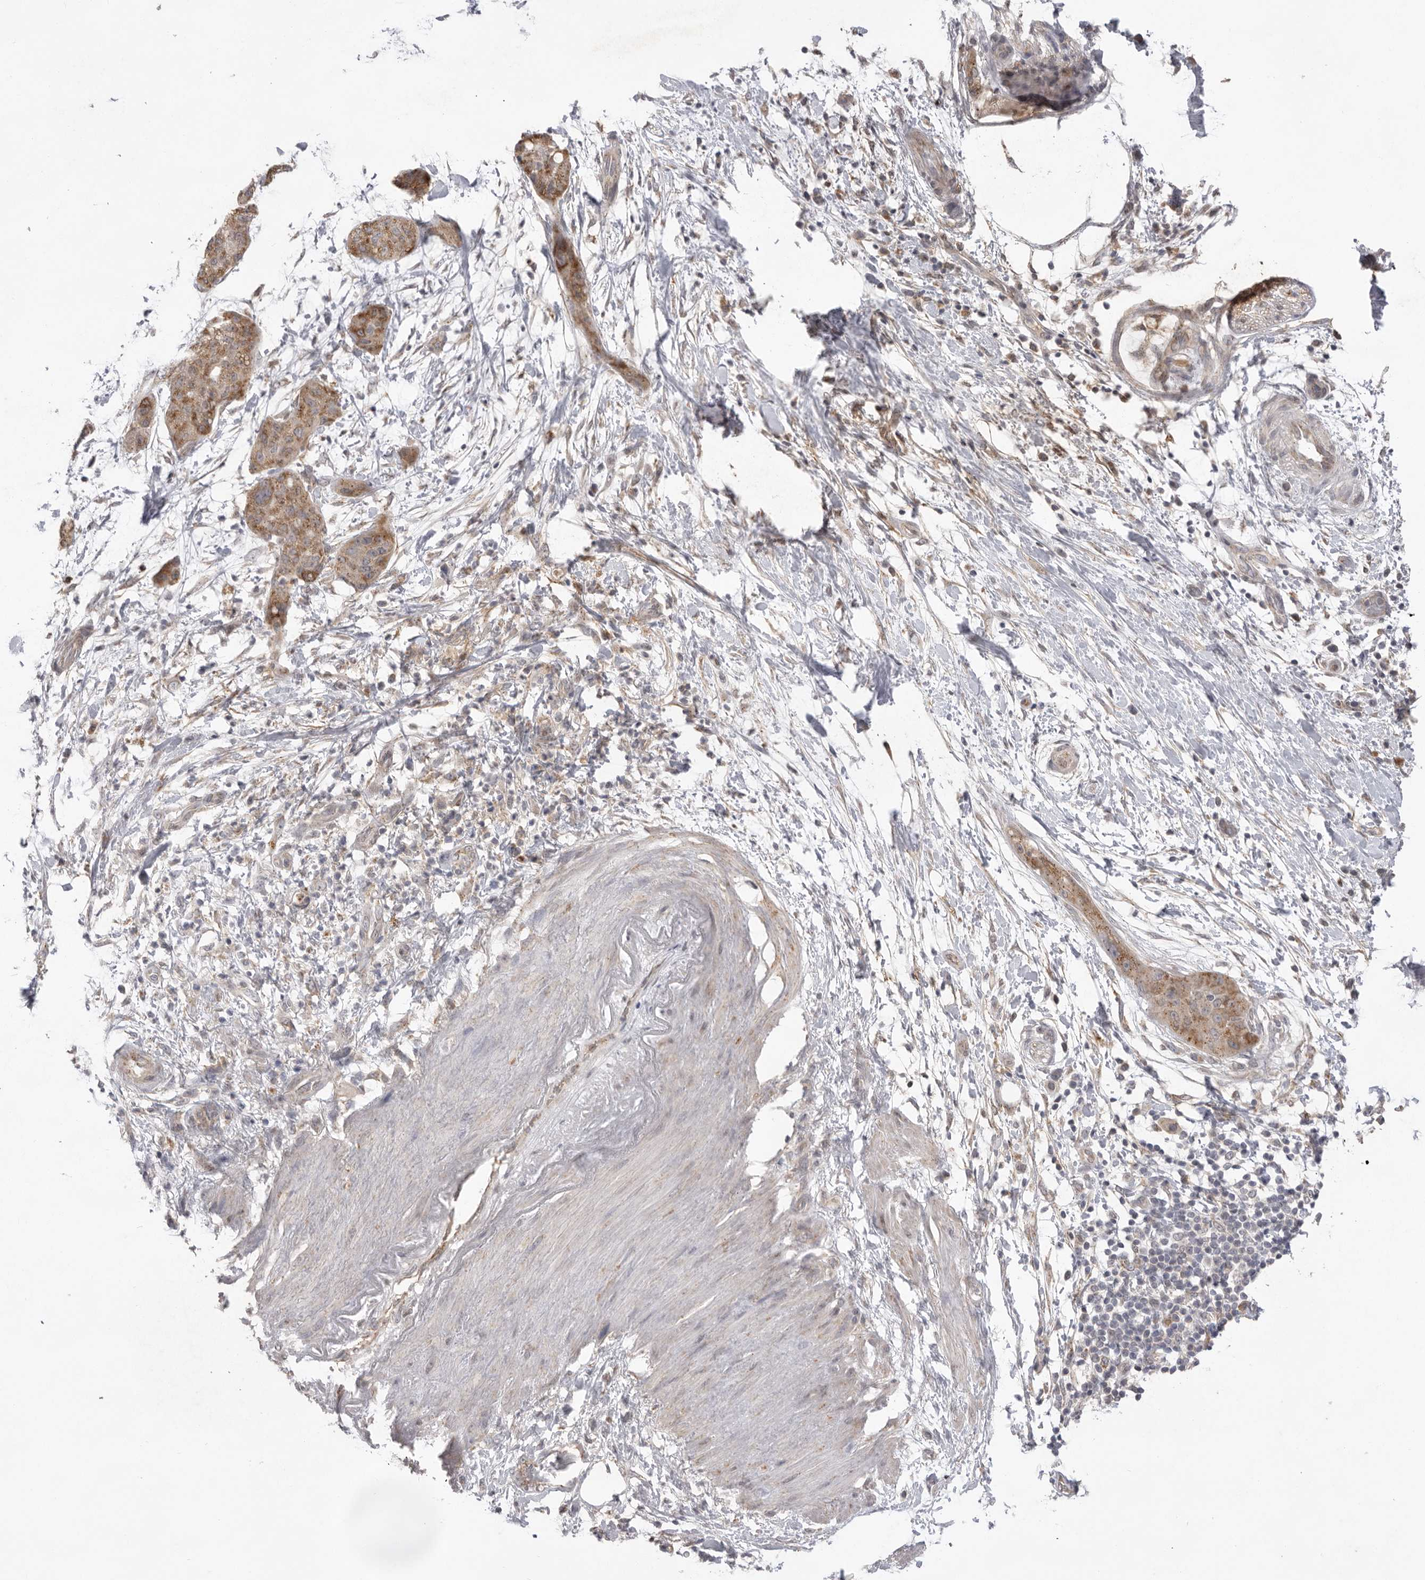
{"staining": {"intensity": "moderate", "quantity": ">75%", "location": "cytoplasmic/membranous"}, "tissue": "pancreatic cancer", "cell_type": "Tumor cells", "image_type": "cancer", "snomed": [{"axis": "morphology", "description": "Adenocarcinoma, NOS"}, {"axis": "topography", "description": "Pancreas"}], "caption": "Tumor cells display medium levels of moderate cytoplasmic/membranous staining in about >75% of cells in pancreatic adenocarcinoma. (DAB (3,3'-diaminobenzidine) IHC with brightfield microscopy, high magnification).", "gene": "TLR3", "patient": {"sex": "female", "age": 78}}